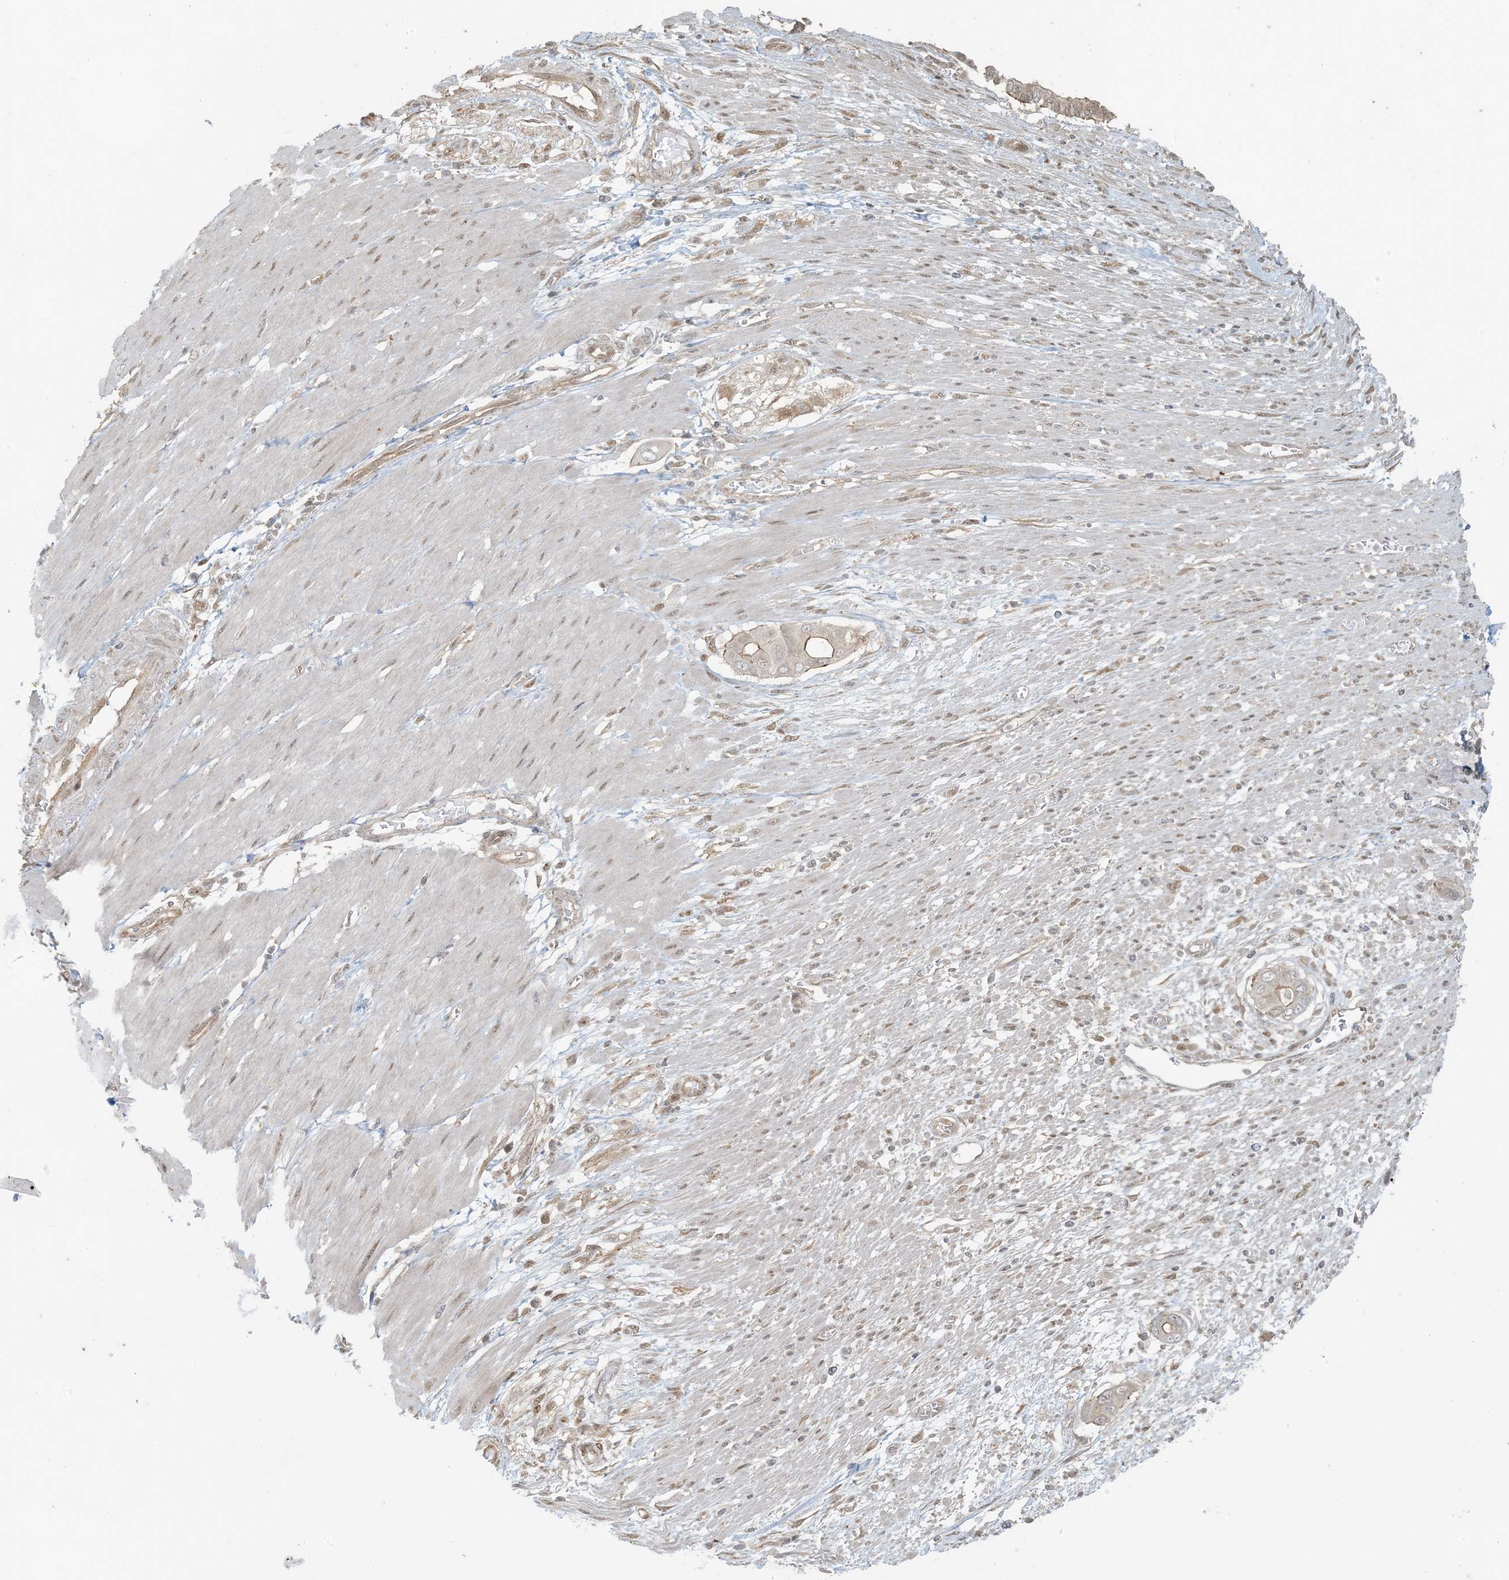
{"staining": {"intensity": "weak", "quantity": "25%-75%", "location": "cytoplasmic/membranous"}, "tissue": "pancreatic cancer", "cell_type": "Tumor cells", "image_type": "cancer", "snomed": [{"axis": "morphology", "description": "Adenocarcinoma, NOS"}, {"axis": "topography", "description": "Pancreas"}], "caption": "Immunohistochemistry photomicrograph of human pancreatic adenocarcinoma stained for a protein (brown), which shows low levels of weak cytoplasmic/membranous positivity in about 25%-75% of tumor cells.", "gene": "BCORL1", "patient": {"sex": "male", "age": 68}}